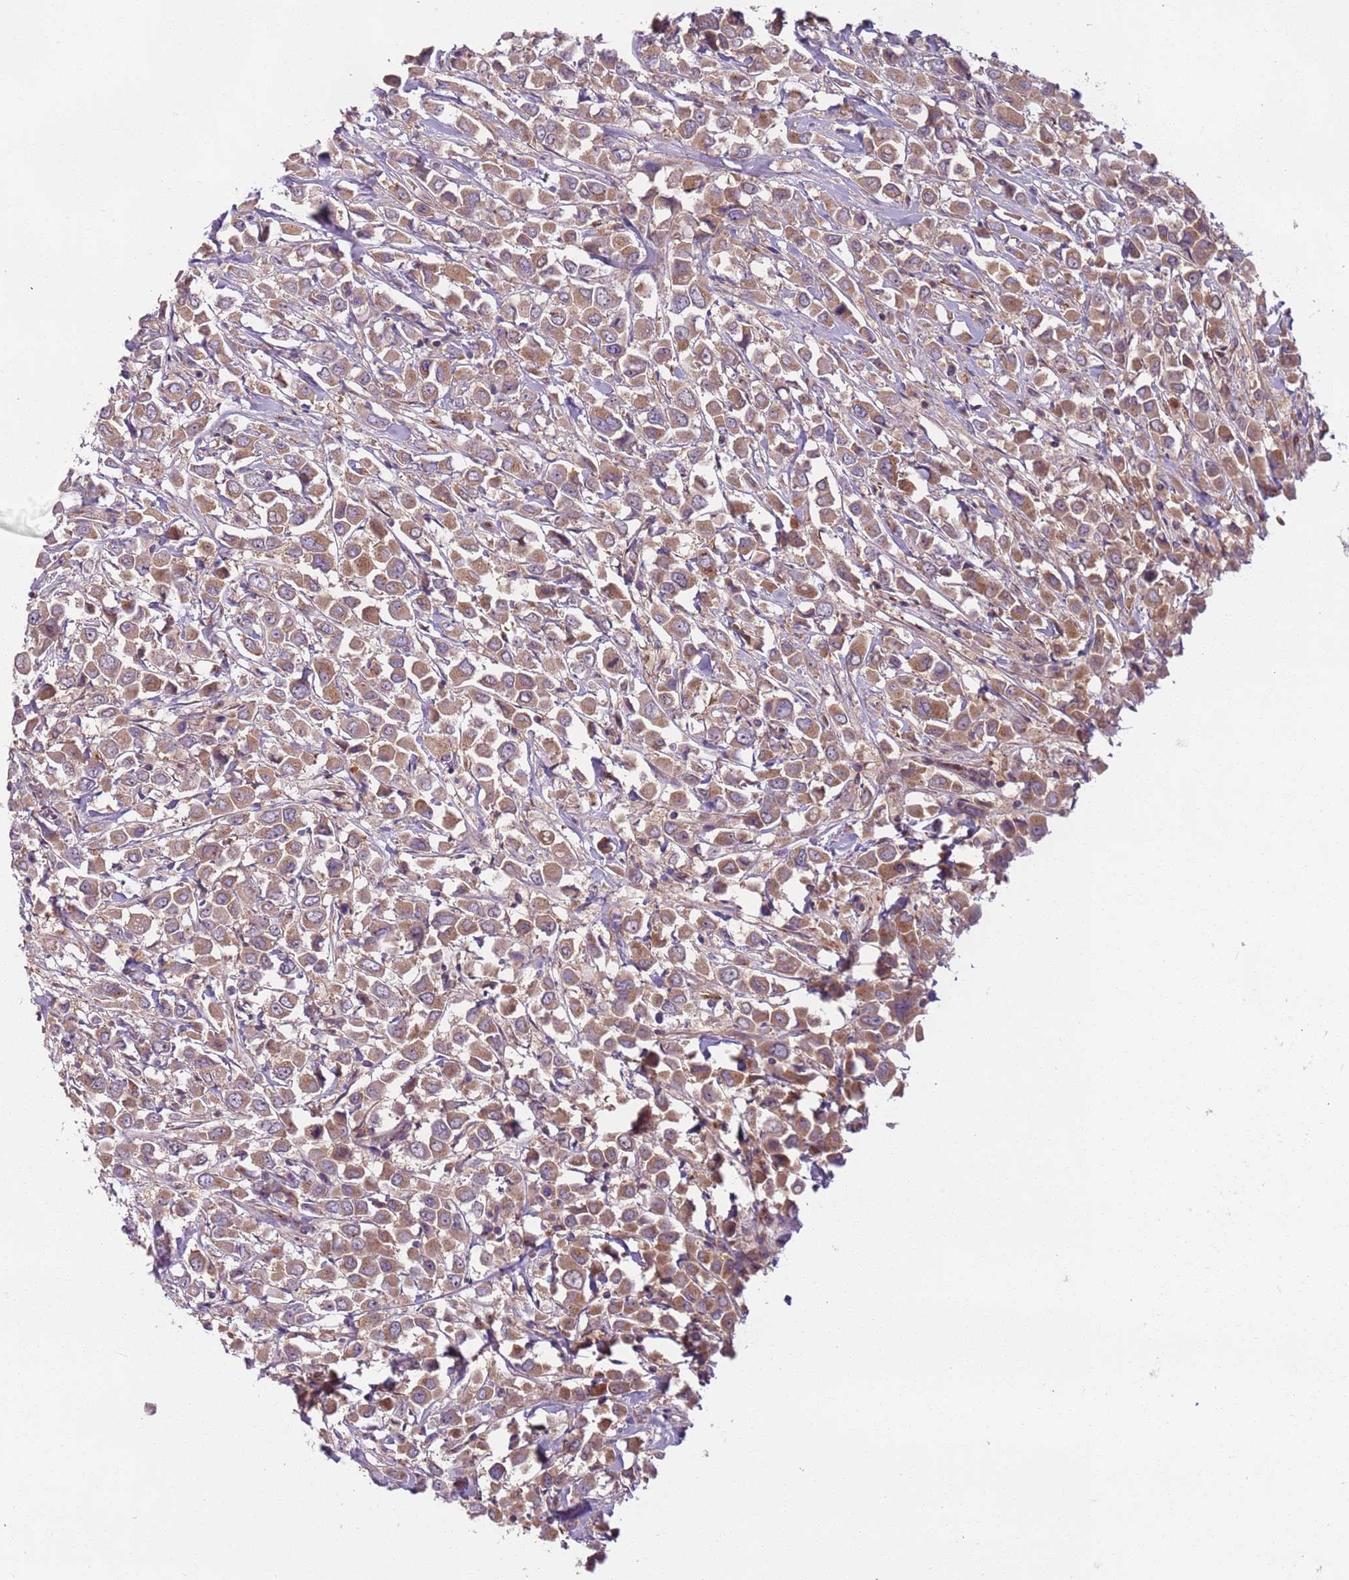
{"staining": {"intensity": "moderate", "quantity": ">75%", "location": "cytoplasmic/membranous"}, "tissue": "breast cancer", "cell_type": "Tumor cells", "image_type": "cancer", "snomed": [{"axis": "morphology", "description": "Duct carcinoma"}, {"axis": "topography", "description": "Breast"}], "caption": "Breast cancer (infiltrating ductal carcinoma) stained with DAB IHC shows medium levels of moderate cytoplasmic/membranous expression in about >75% of tumor cells. The staining is performed using DAB brown chromogen to label protein expression. The nuclei are counter-stained blue using hematoxylin.", "gene": "AKTIP", "patient": {"sex": "female", "age": 61}}